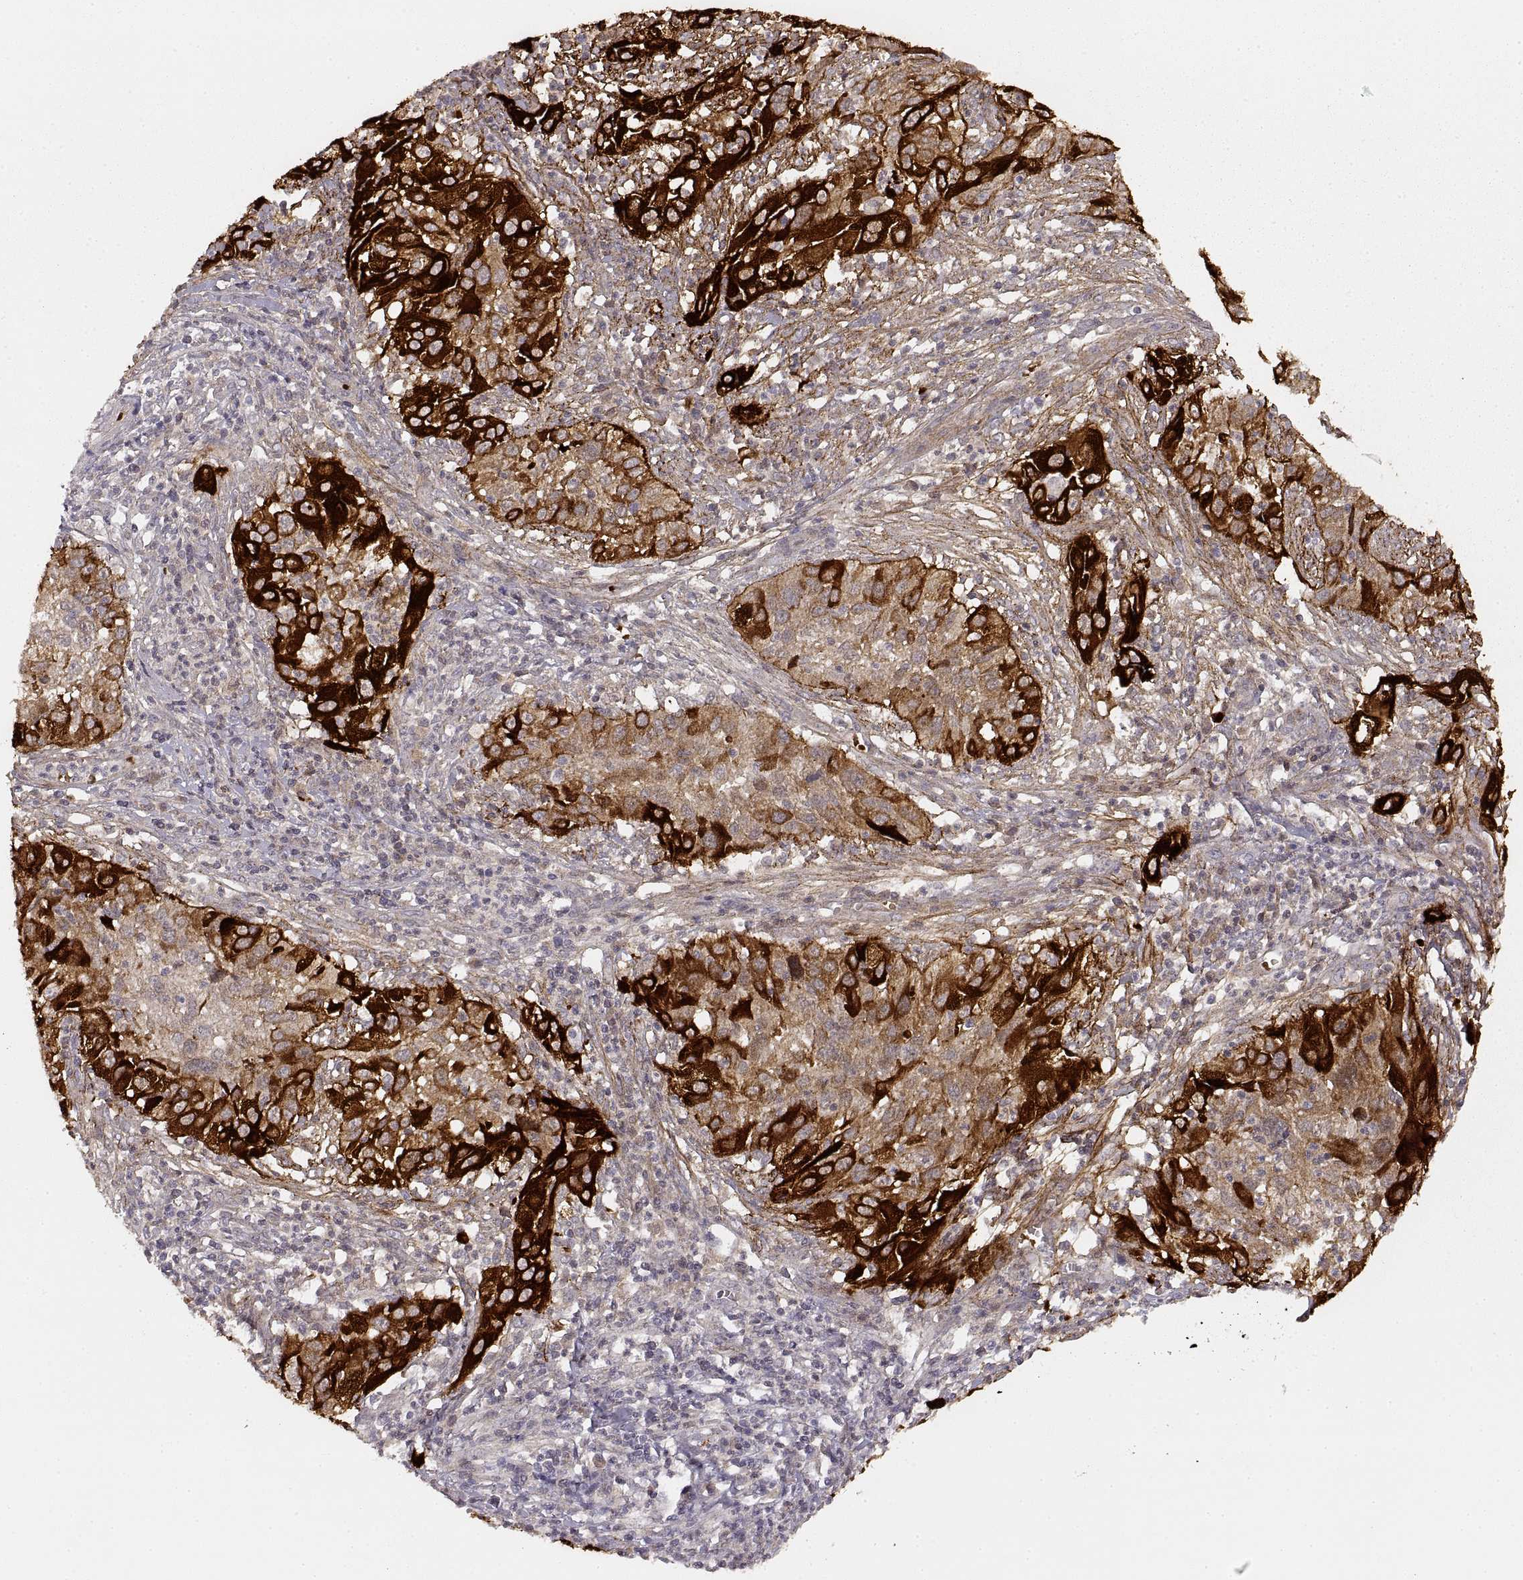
{"staining": {"intensity": "strong", "quantity": ">75%", "location": "cytoplasmic/membranous"}, "tissue": "cervical cancer", "cell_type": "Tumor cells", "image_type": "cancer", "snomed": [{"axis": "morphology", "description": "Squamous cell carcinoma, NOS"}, {"axis": "topography", "description": "Cervix"}], "caption": "Cervical cancer tissue shows strong cytoplasmic/membranous positivity in approximately >75% of tumor cells, visualized by immunohistochemistry. The protein is shown in brown color, while the nuclei are stained blue.", "gene": "LAMC2", "patient": {"sex": "female", "age": 32}}